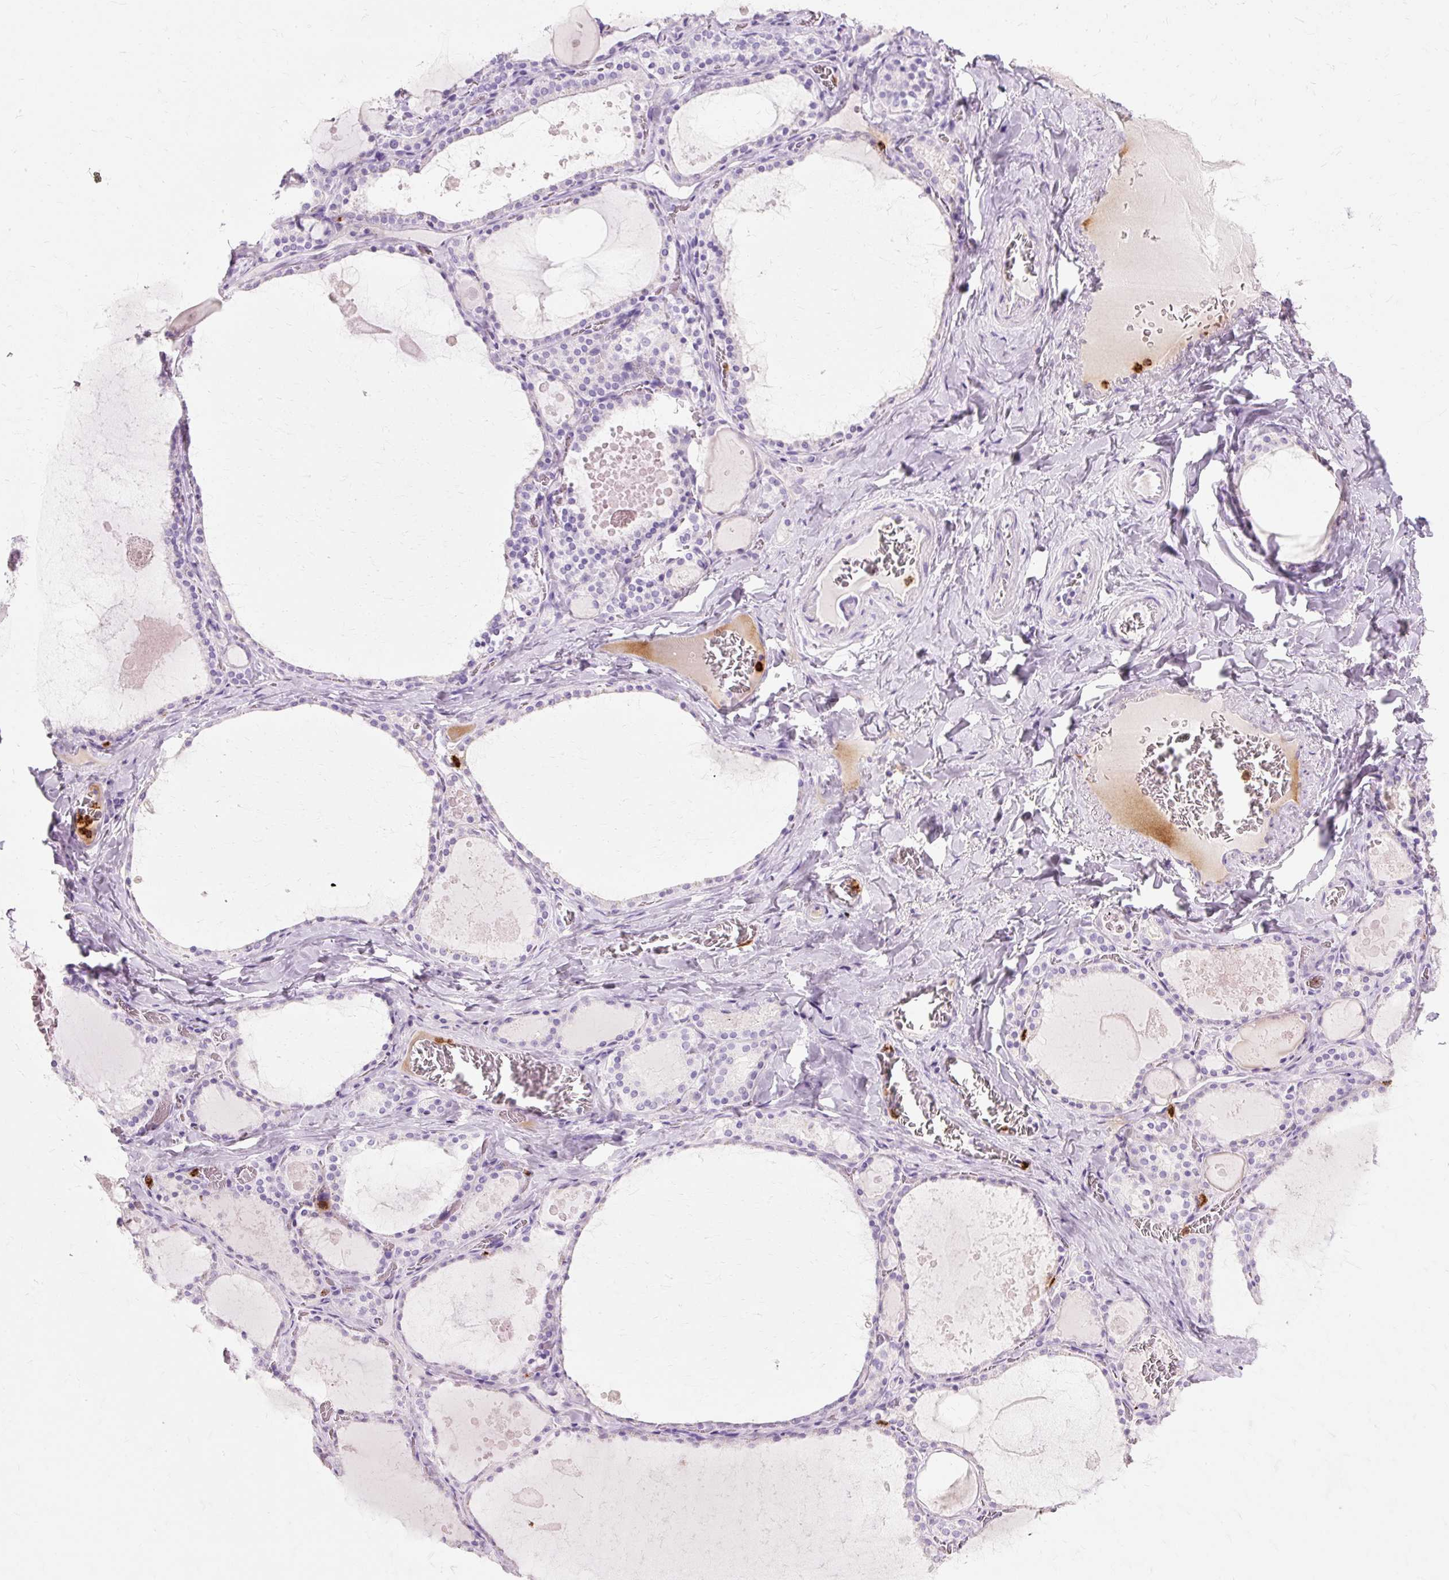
{"staining": {"intensity": "negative", "quantity": "none", "location": "none"}, "tissue": "thyroid gland", "cell_type": "Glandular cells", "image_type": "normal", "snomed": [{"axis": "morphology", "description": "Normal tissue, NOS"}, {"axis": "topography", "description": "Thyroid gland"}], "caption": "High magnification brightfield microscopy of normal thyroid gland stained with DAB (brown) and counterstained with hematoxylin (blue): glandular cells show no significant expression.", "gene": "DEFA1B", "patient": {"sex": "male", "age": 56}}